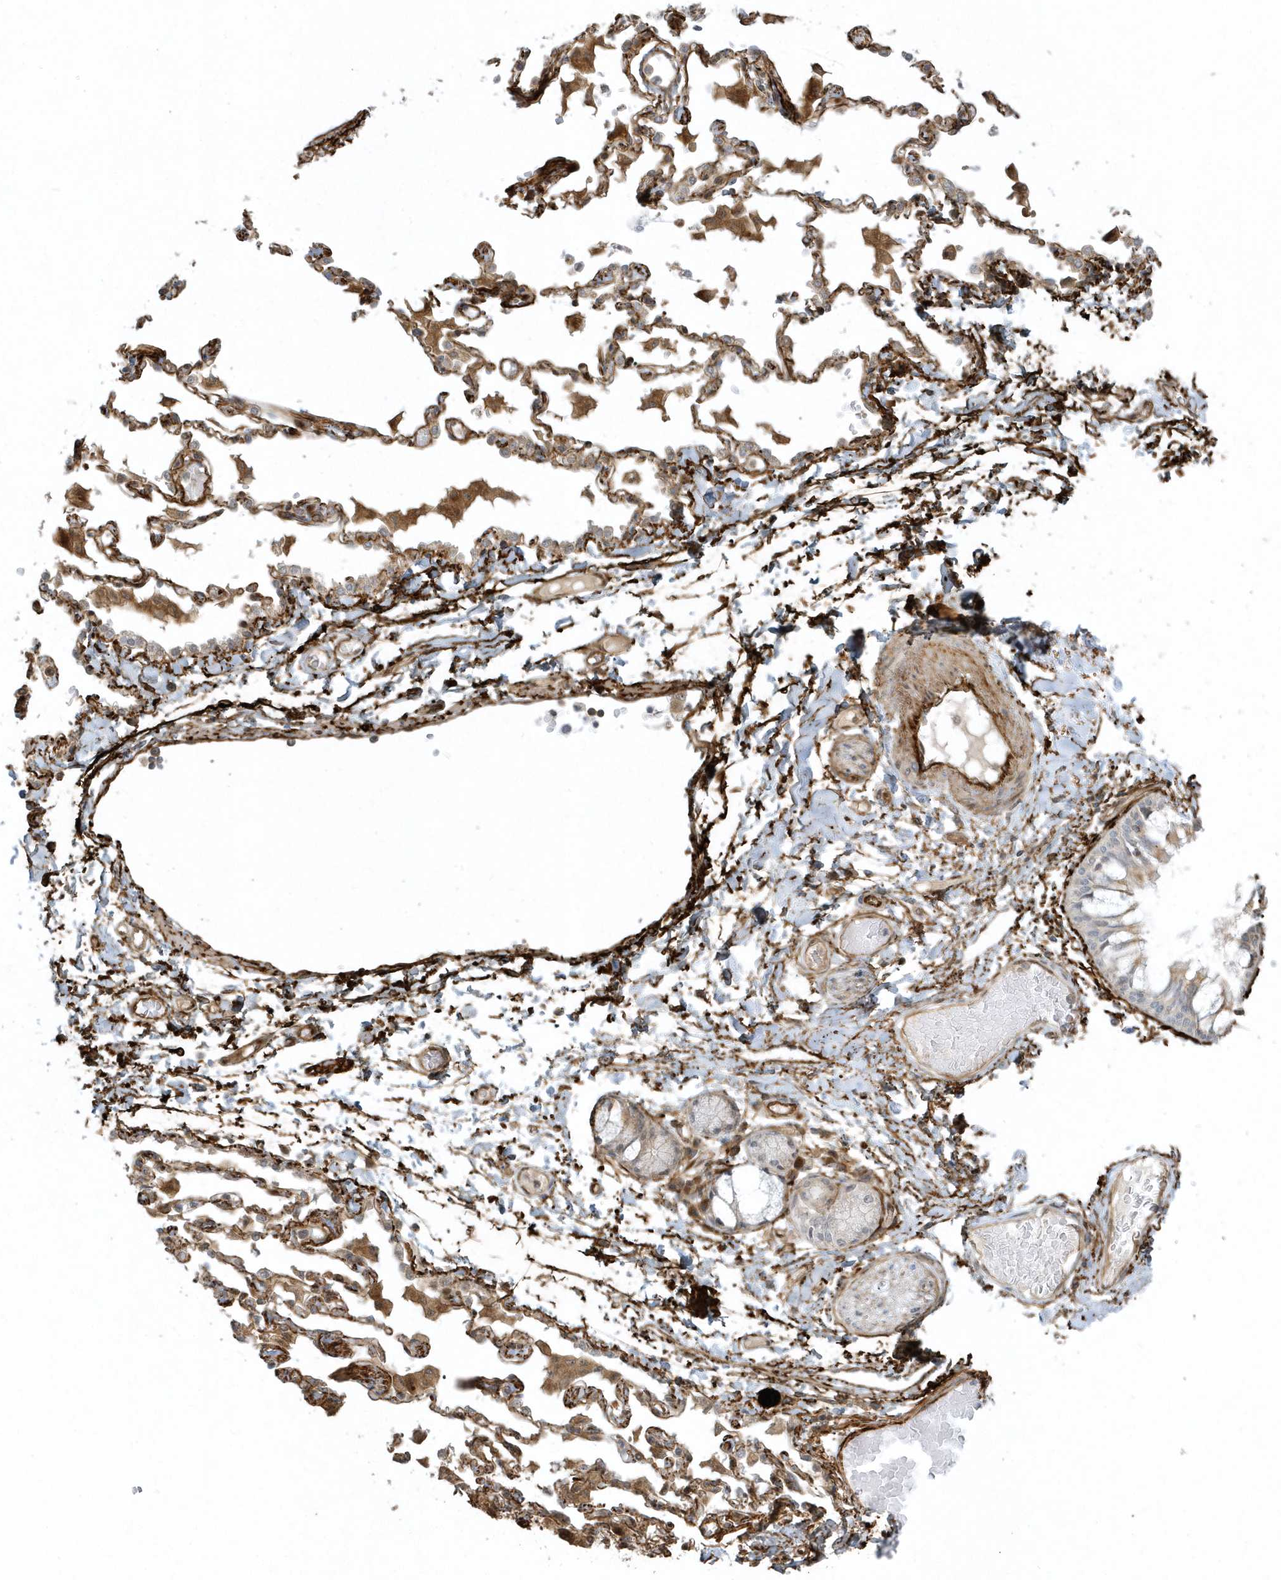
{"staining": {"intensity": "moderate", "quantity": ">75%", "location": "cytoplasmic/membranous,nuclear"}, "tissue": "adipose tissue", "cell_type": "Adipocytes", "image_type": "normal", "snomed": [{"axis": "morphology", "description": "Normal tissue, NOS"}, {"axis": "topography", "description": "Cartilage tissue"}, {"axis": "topography", "description": "Bronchus"}, {"axis": "topography", "description": "Lung"}, {"axis": "topography", "description": "Peripheral nerve tissue"}], "caption": "A histopathology image of human adipose tissue stained for a protein exhibits moderate cytoplasmic/membranous,nuclear brown staining in adipocytes.", "gene": "MASP2", "patient": {"sex": "female", "age": 49}}